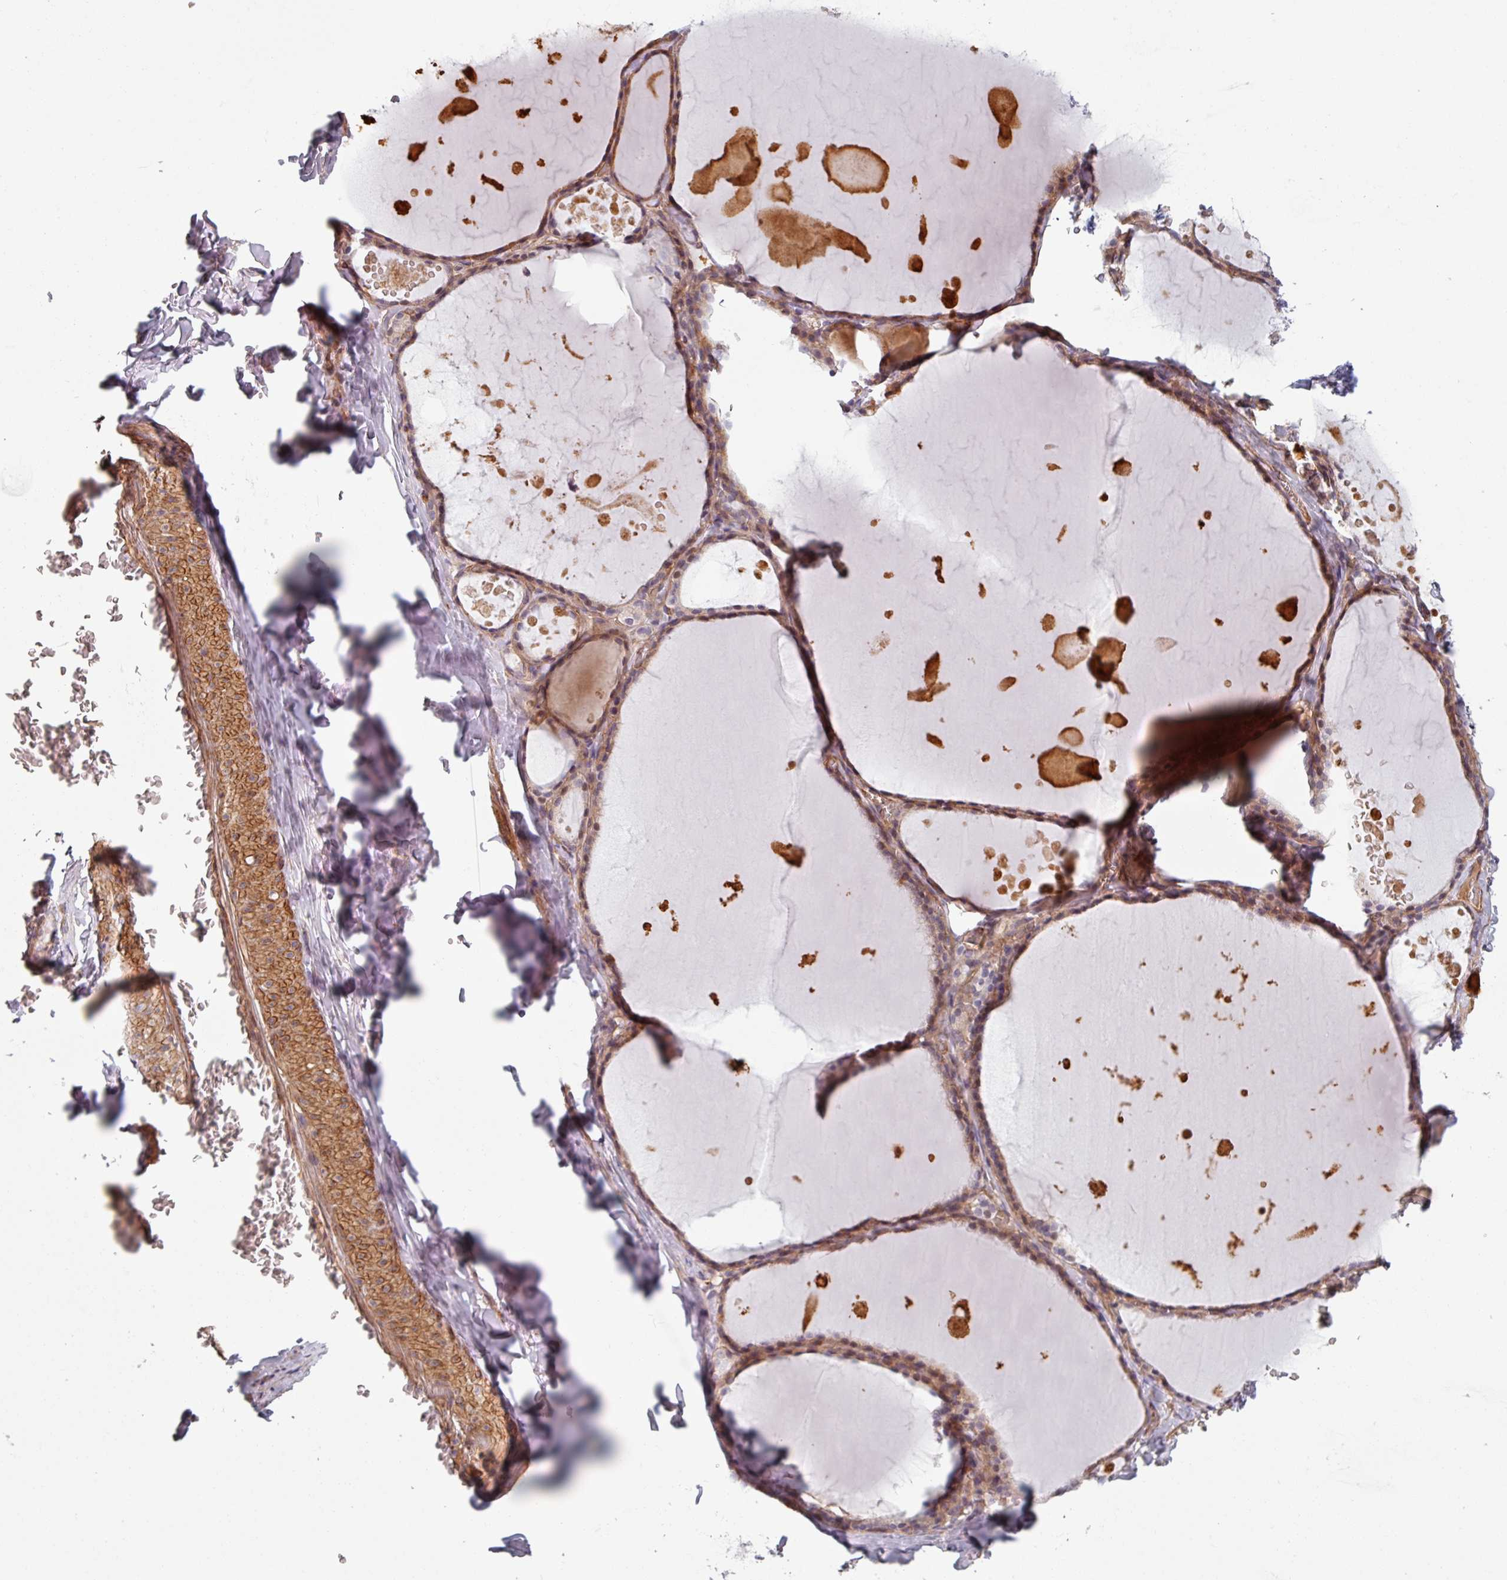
{"staining": {"intensity": "moderate", "quantity": "25%-75%", "location": "cytoplasmic/membranous"}, "tissue": "thyroid gland", "cell_type": "Glandular cells", "image_type": "normal", "snomed": [{"axis": "morphology", "description": "Normal tissue, NOS"}, {"axis": "topography", "description": "Thyroid gland"}], "caption": "Moderate cytoplasmic/membranous expression is appreciated in about 25%-75% of glandular cells in benign thyroid gland.", "gene": "C4BPB", "patient": {"sex": "male", "age": 56}}